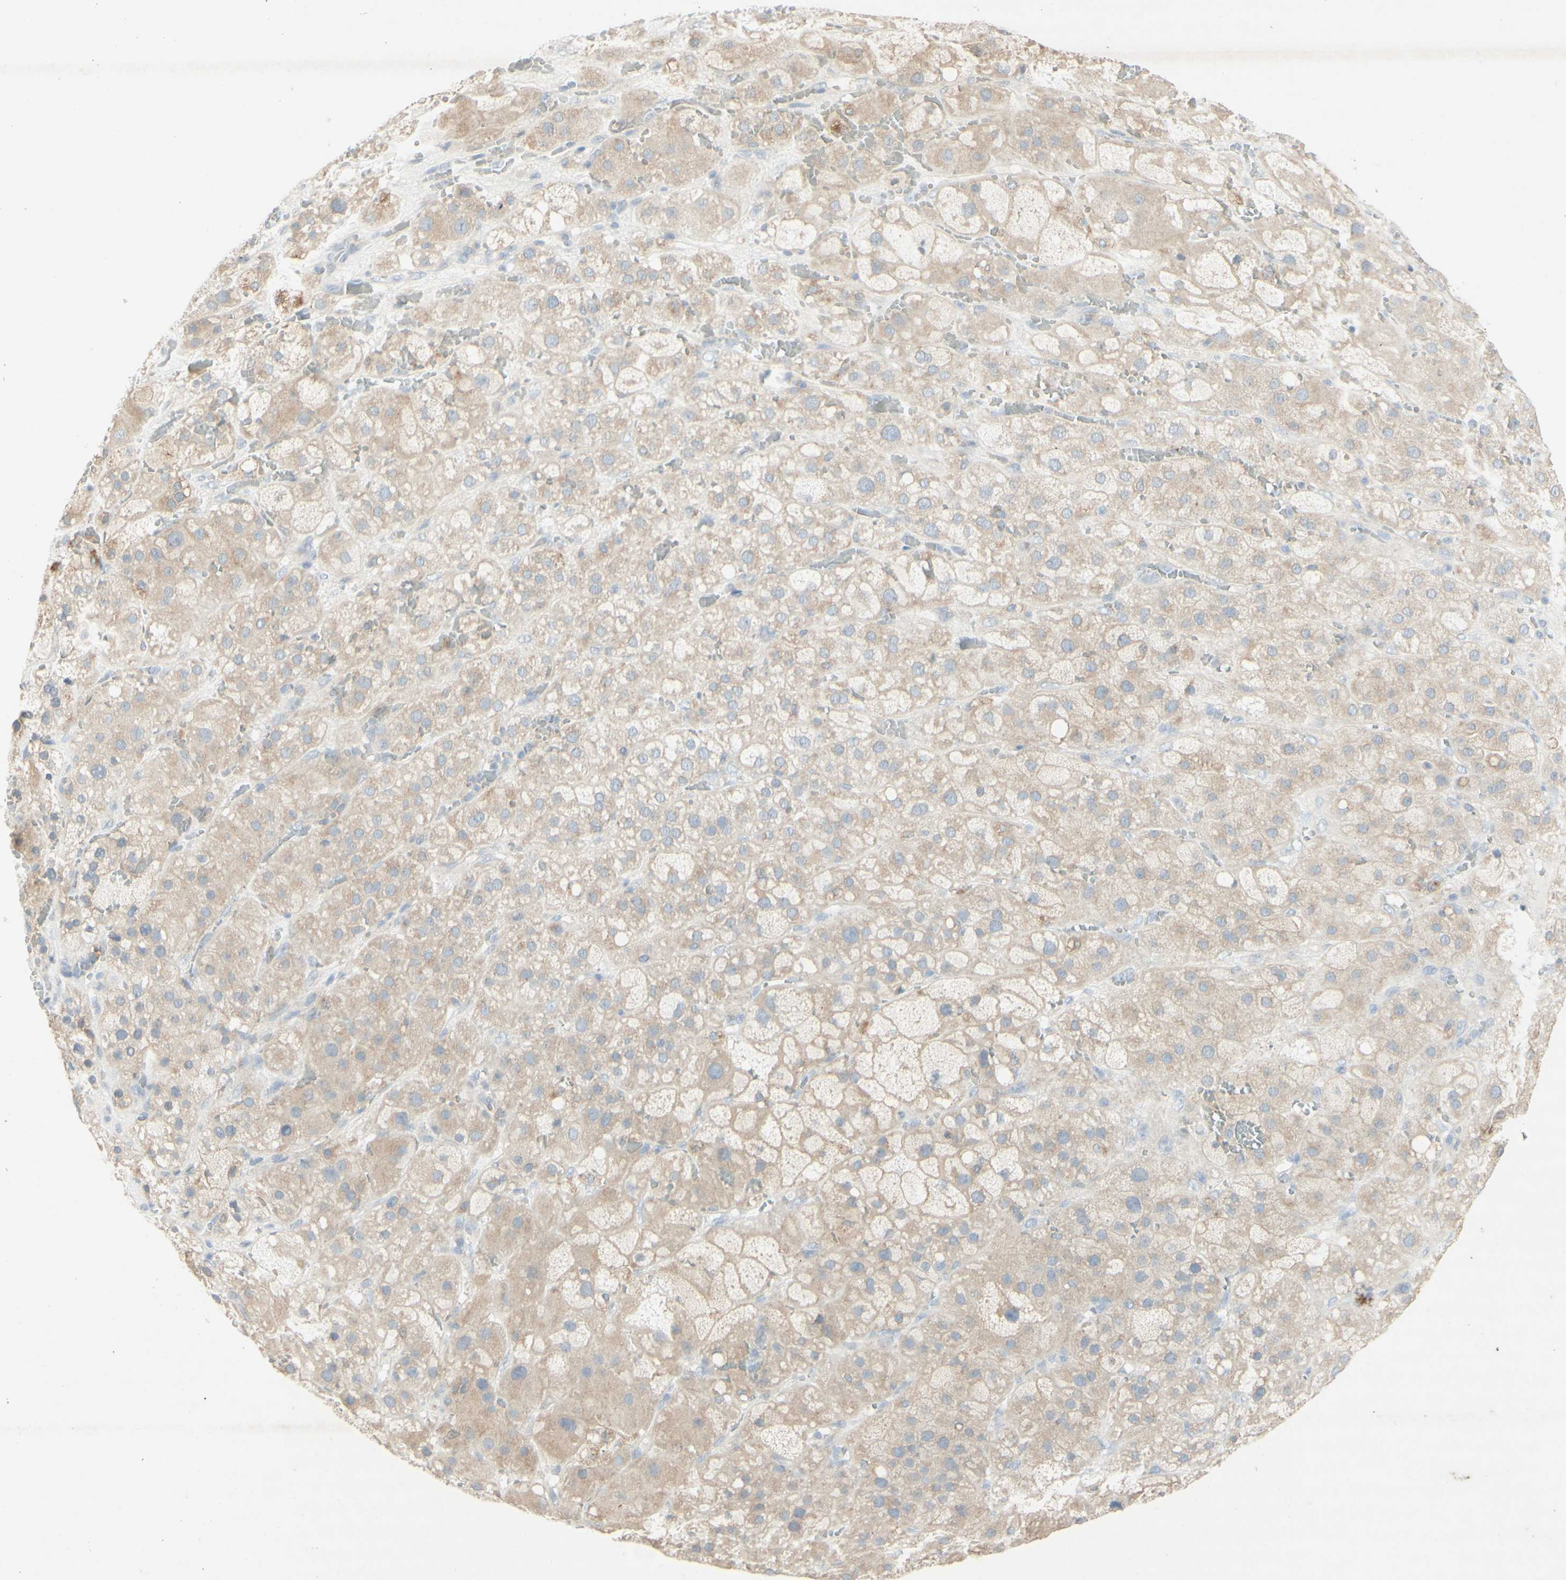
{"staining": {"intensity": "weak", "quantity": "<25%", "location": "cytoplasmic/membranous"}, "tissue": "adrenal gland", "cell_type": "Glandular cells", "image_type": "normal", "snomed": [{"axis": "morphology", "description": "Normal tissue, NOS"}, {"axis": "topography", "description": "Adrenal gland"}], "caption": "The histopathology image exhibits no significant expression in glandular cells of adrenal gland. (Stains: DAB IHC with hematoxylin counter stain, Microscopy: brightfield microscopy at high magnification).", "gene": "ATP6V1B1", "patient": {"sex": "female", "age": 47}}